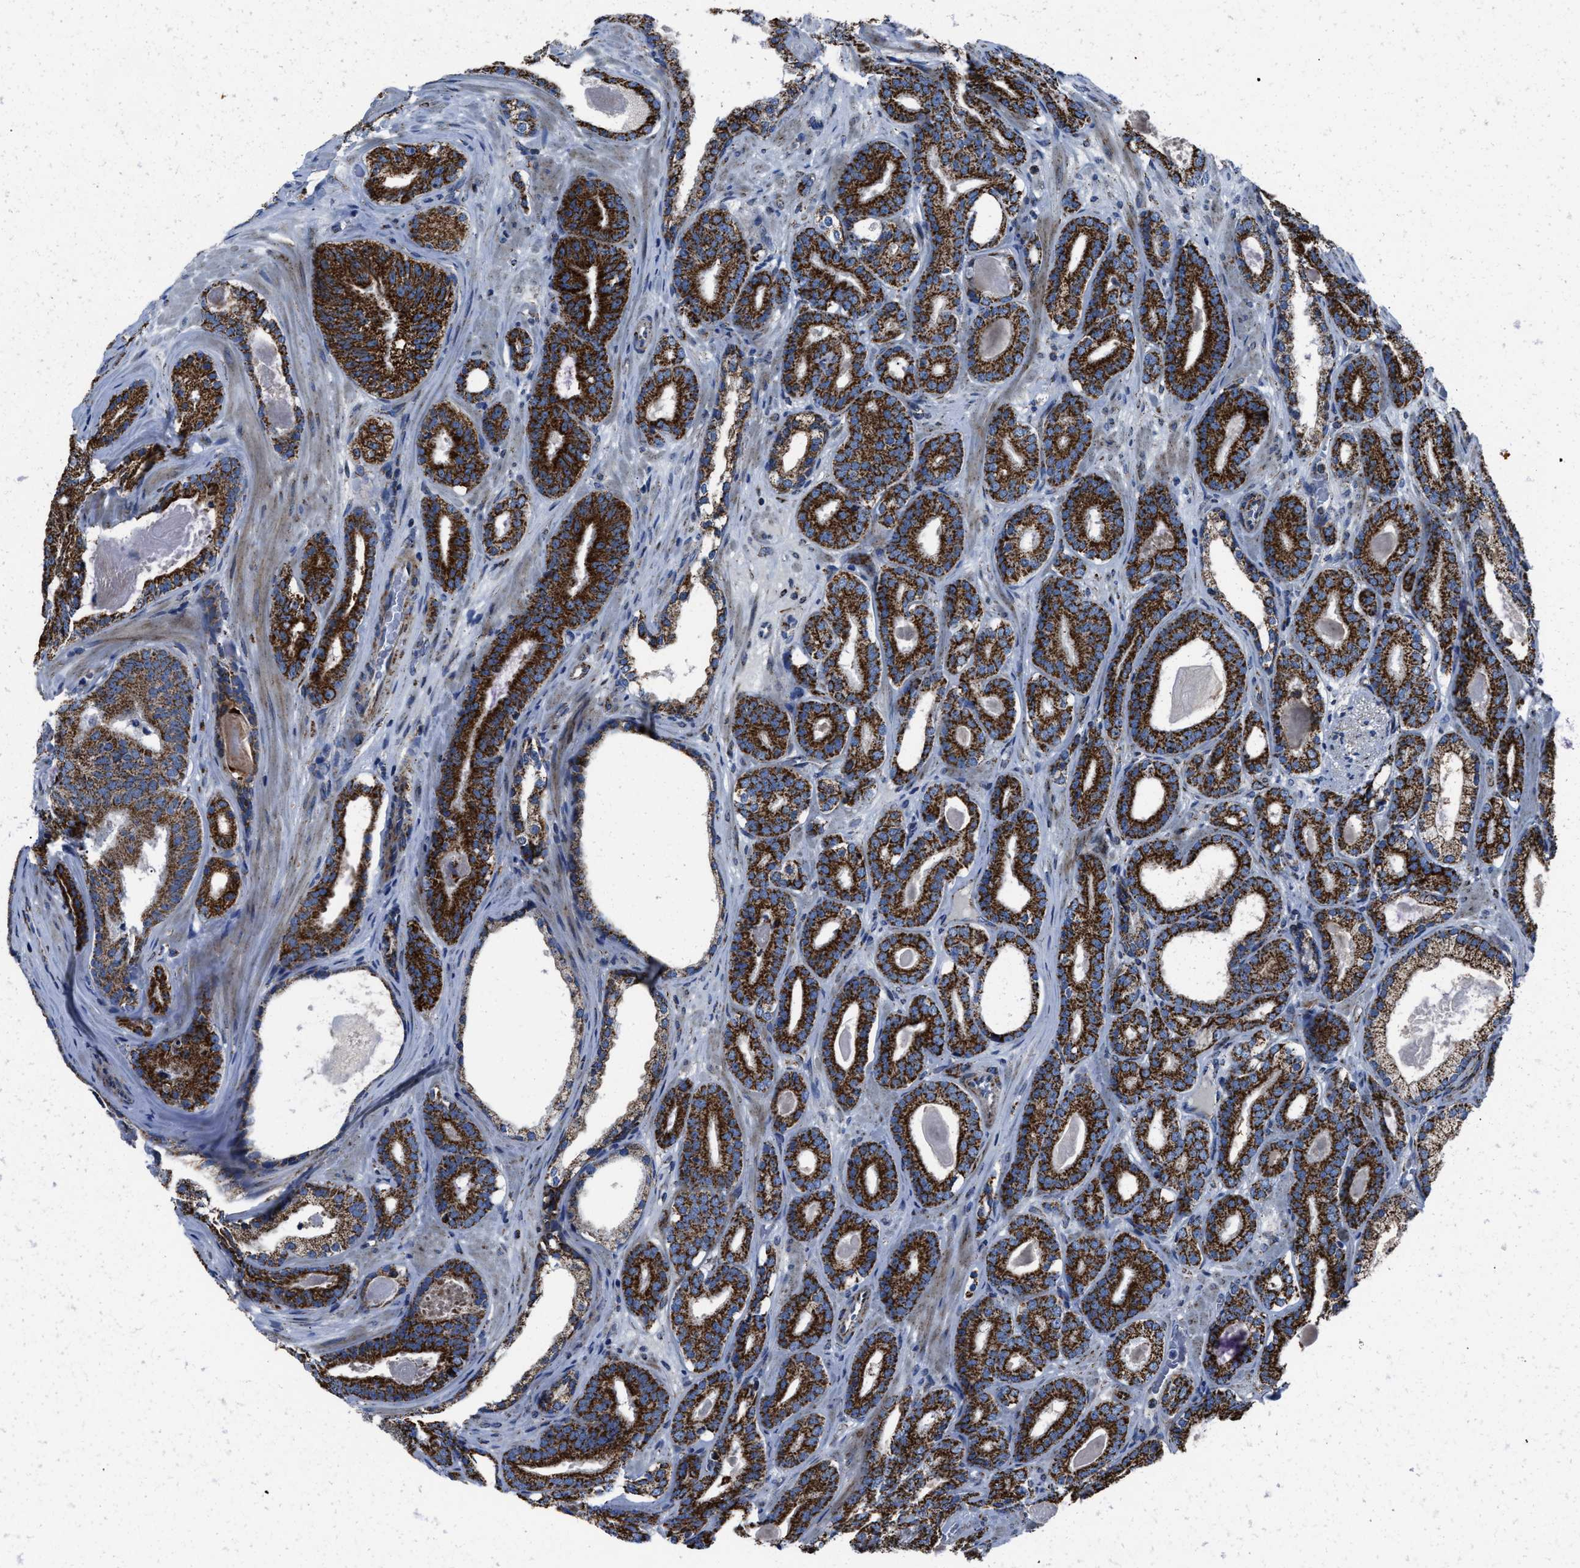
{"staining": {"intensity": "strong", "quantity": ">75%", "location": "cytoplasmic/membranous"}, "tissue": "prostate cancer", "cell_type": "Tumor cells", "image_type": "cancer", "snomed": [{"axis": "morphology", "description": "Adenocarcinoma, High grade"}, {"axis": "topography", "description": "Prostate"}], "caption": "Immunohistochemical staining of prostate cancer (adenocarcinoma (high-grade)) displays high levels of strong cytoplasmic/membranous protein expression in about >75% of tumor cells.", "gene": "NSD3", "patient": {"sex": "male", "age": 60}}